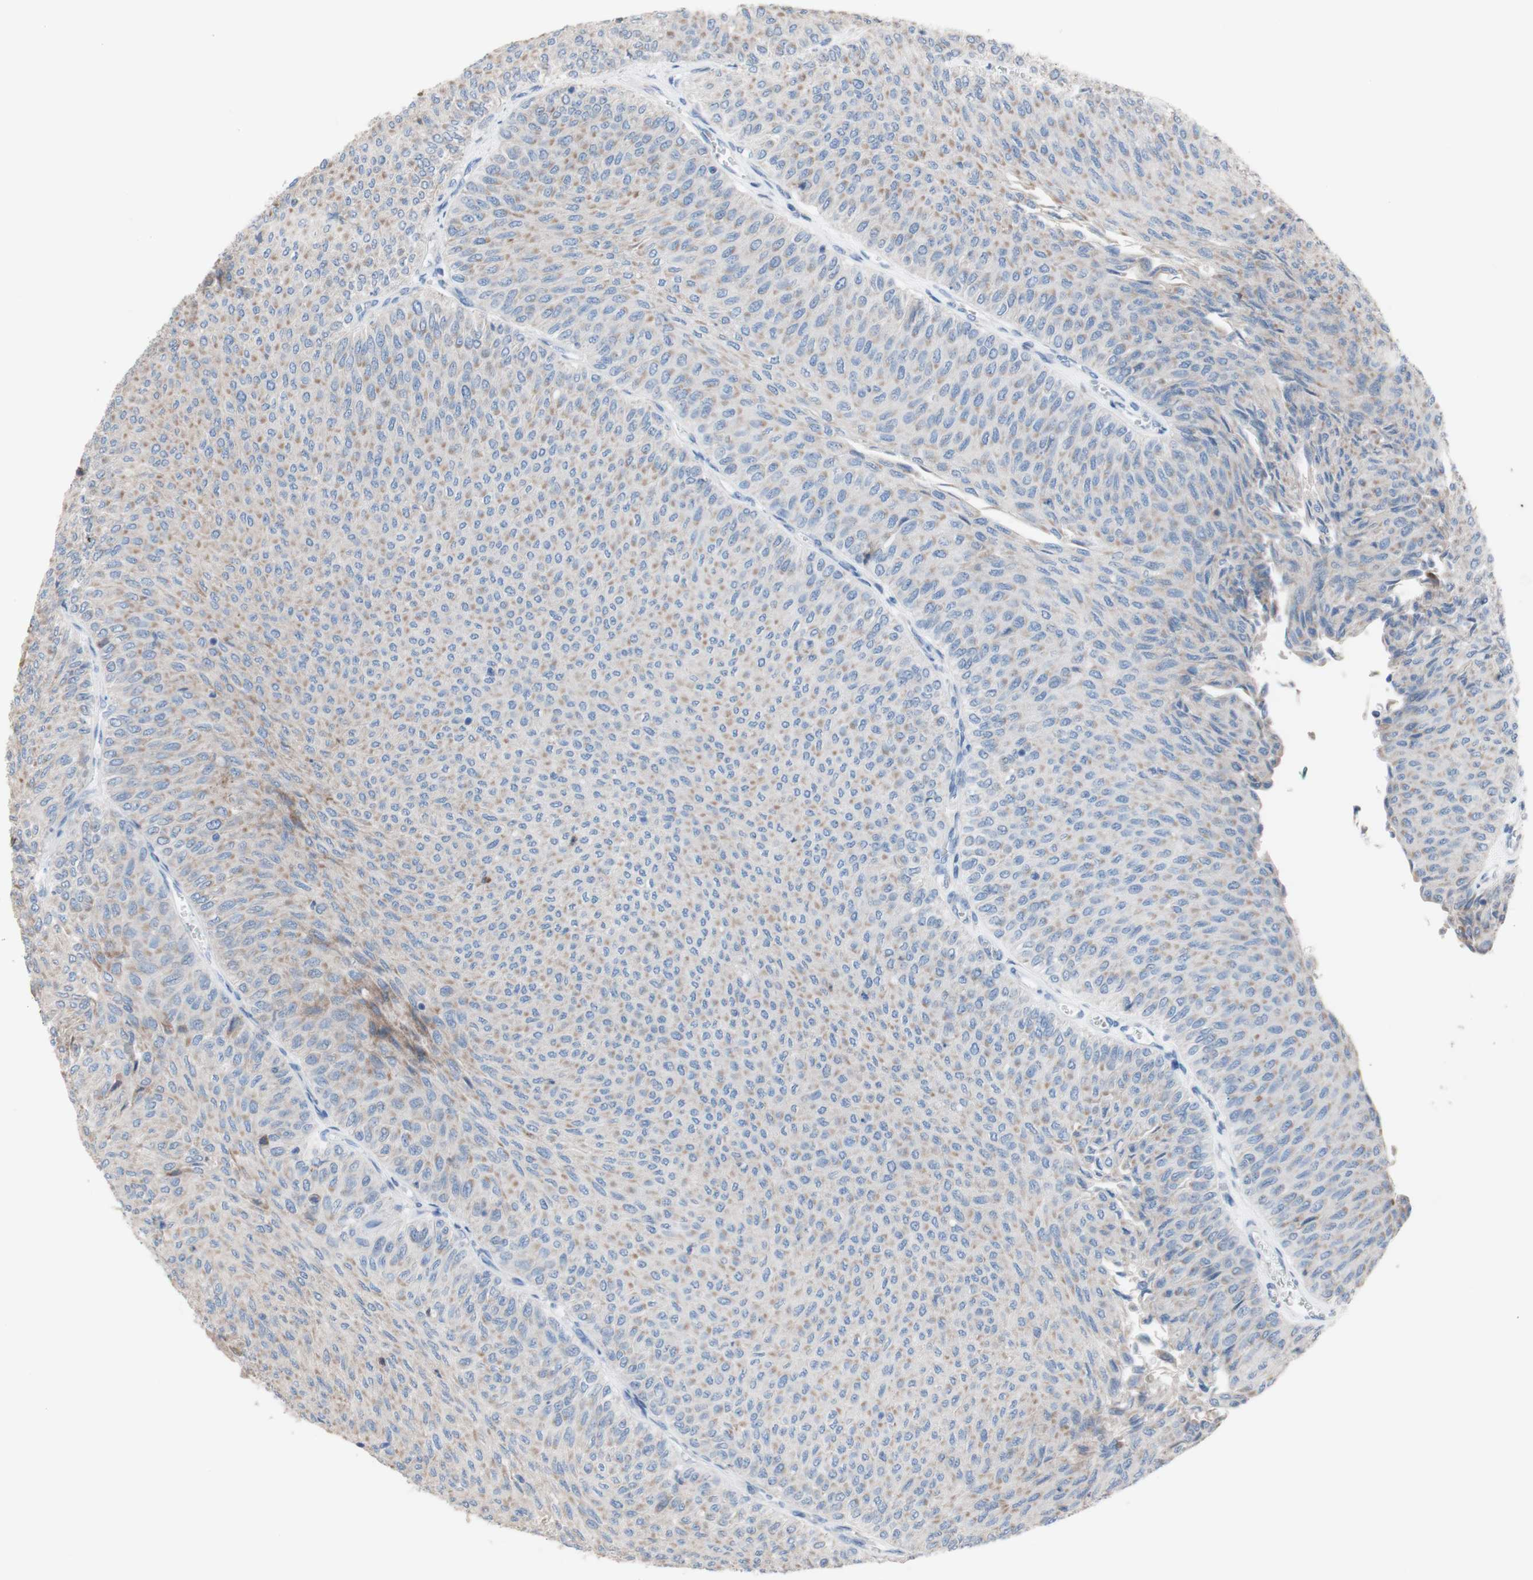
{"staining": {"intensity": "moderate", "quantity": ">75%", "location": "cytoplasmic/membranous"}, "tissue": "urothelial cancer", "cell_type": "Tumor cells", "image_type": "cancer", "snomed": [{"axis": "morphology", "description": "Urothelial carcinoma, Low grade"}, {"axis": "topography", "description": "Urinary bladder"}], "caption": "Immunohistochemistry (IHC) of urothelial carcinoma (low-grade) shows medium levels of moderate cytoplasmic/membranous positivity in approximately >75% of tumor cells.", "gene": "AGPAT5", "patient": {"sex": "male", "age": 78}}